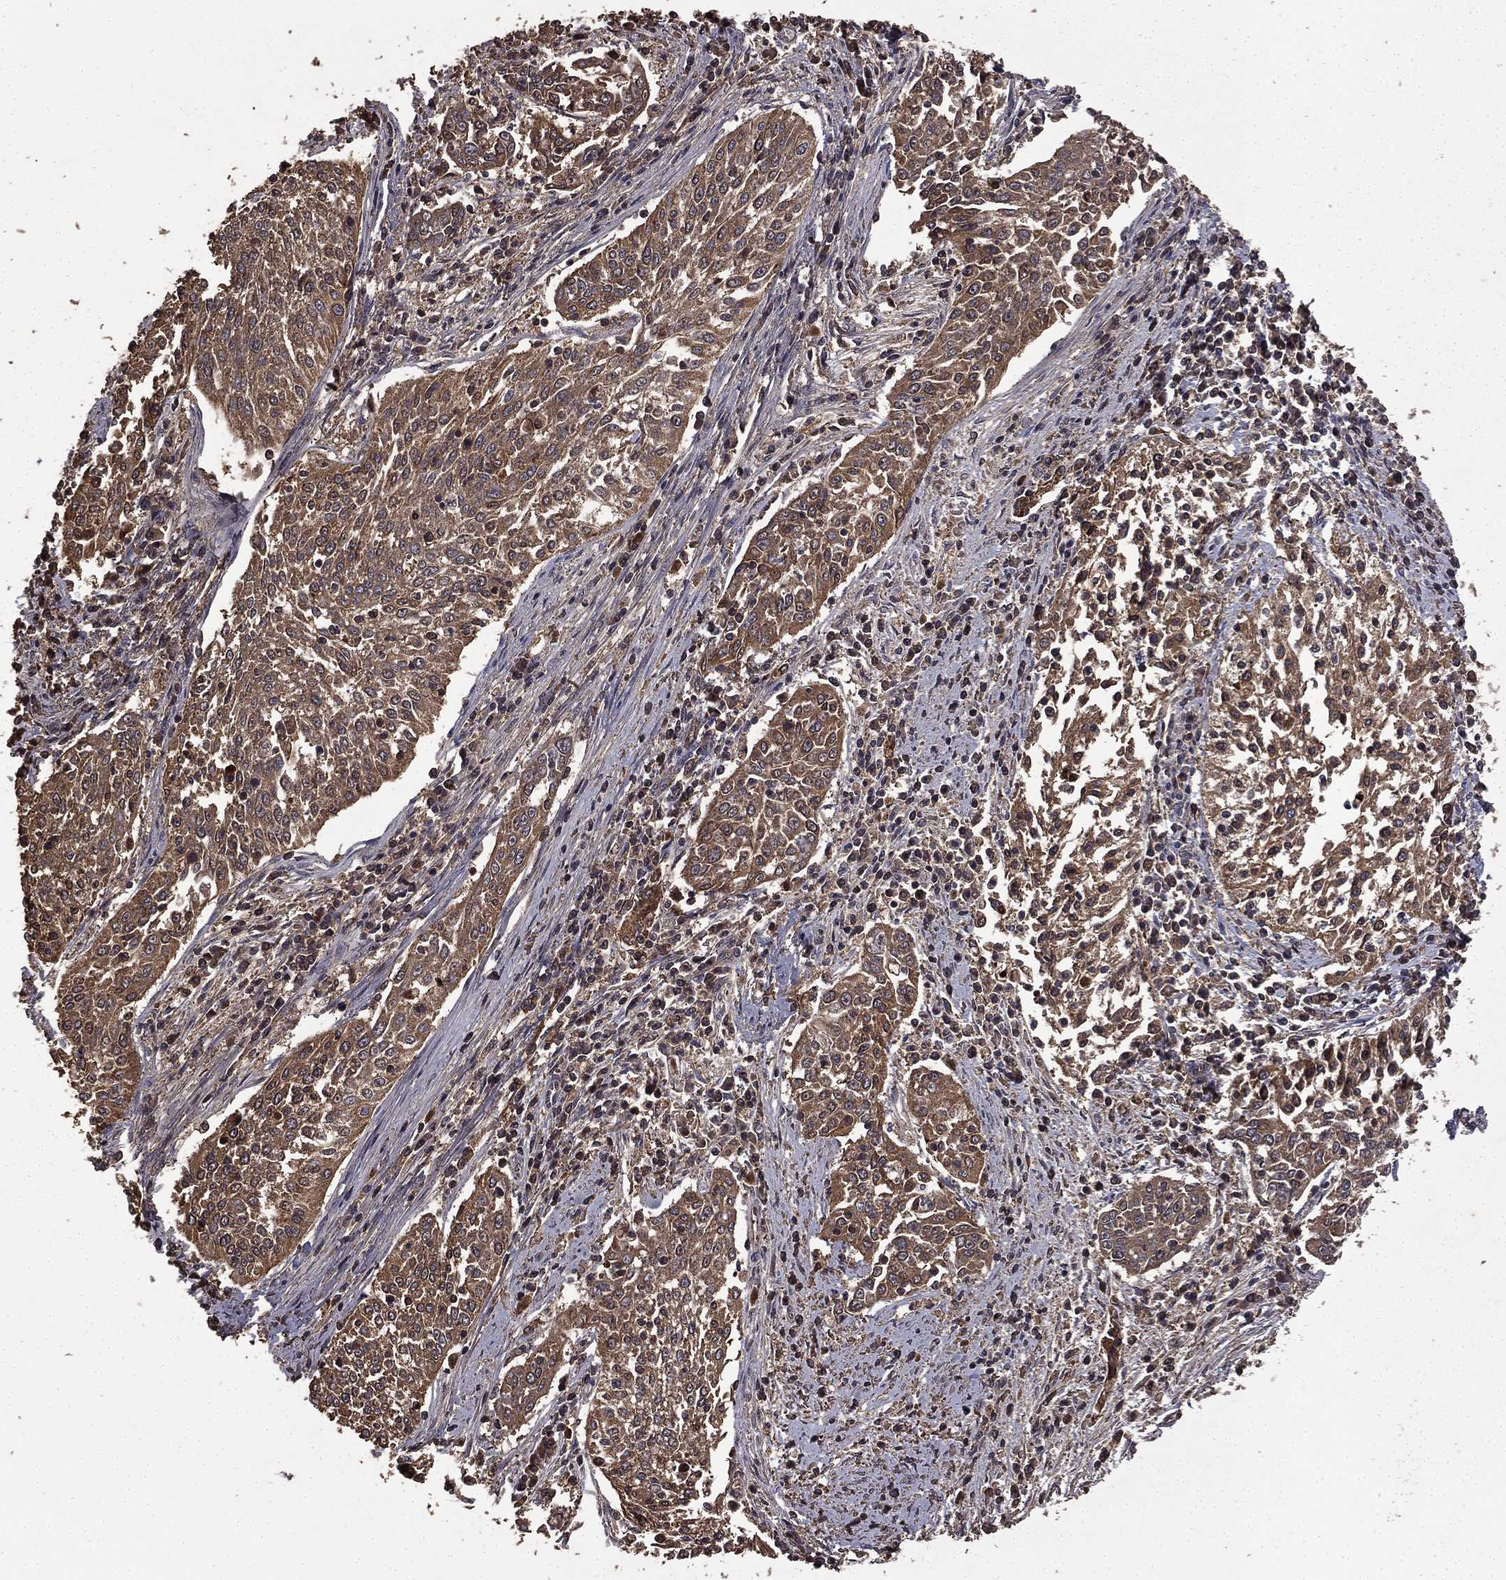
{"staining": {"intensity": "weak", "quantity": ">75%", "location": "cytoplasmic/membranous"}, "tissue": "cervical cancer", "cell_type": "Tumor cells", "image_type": "cancer", "snomed": [{"axis": "morphology", "description": "Squamous cell carcinoma, NOS"}, {"axis": "topography", "description": "Cervix"}], "caption": "This is an image of immunohistochemistry staining of squamous cell carcinoma (cervical), which shows weak staining in the cytoplasmic/membranous of tumor cells.", "gene": "BIRC6", "patient": {"sex": "female", "age": 41}}